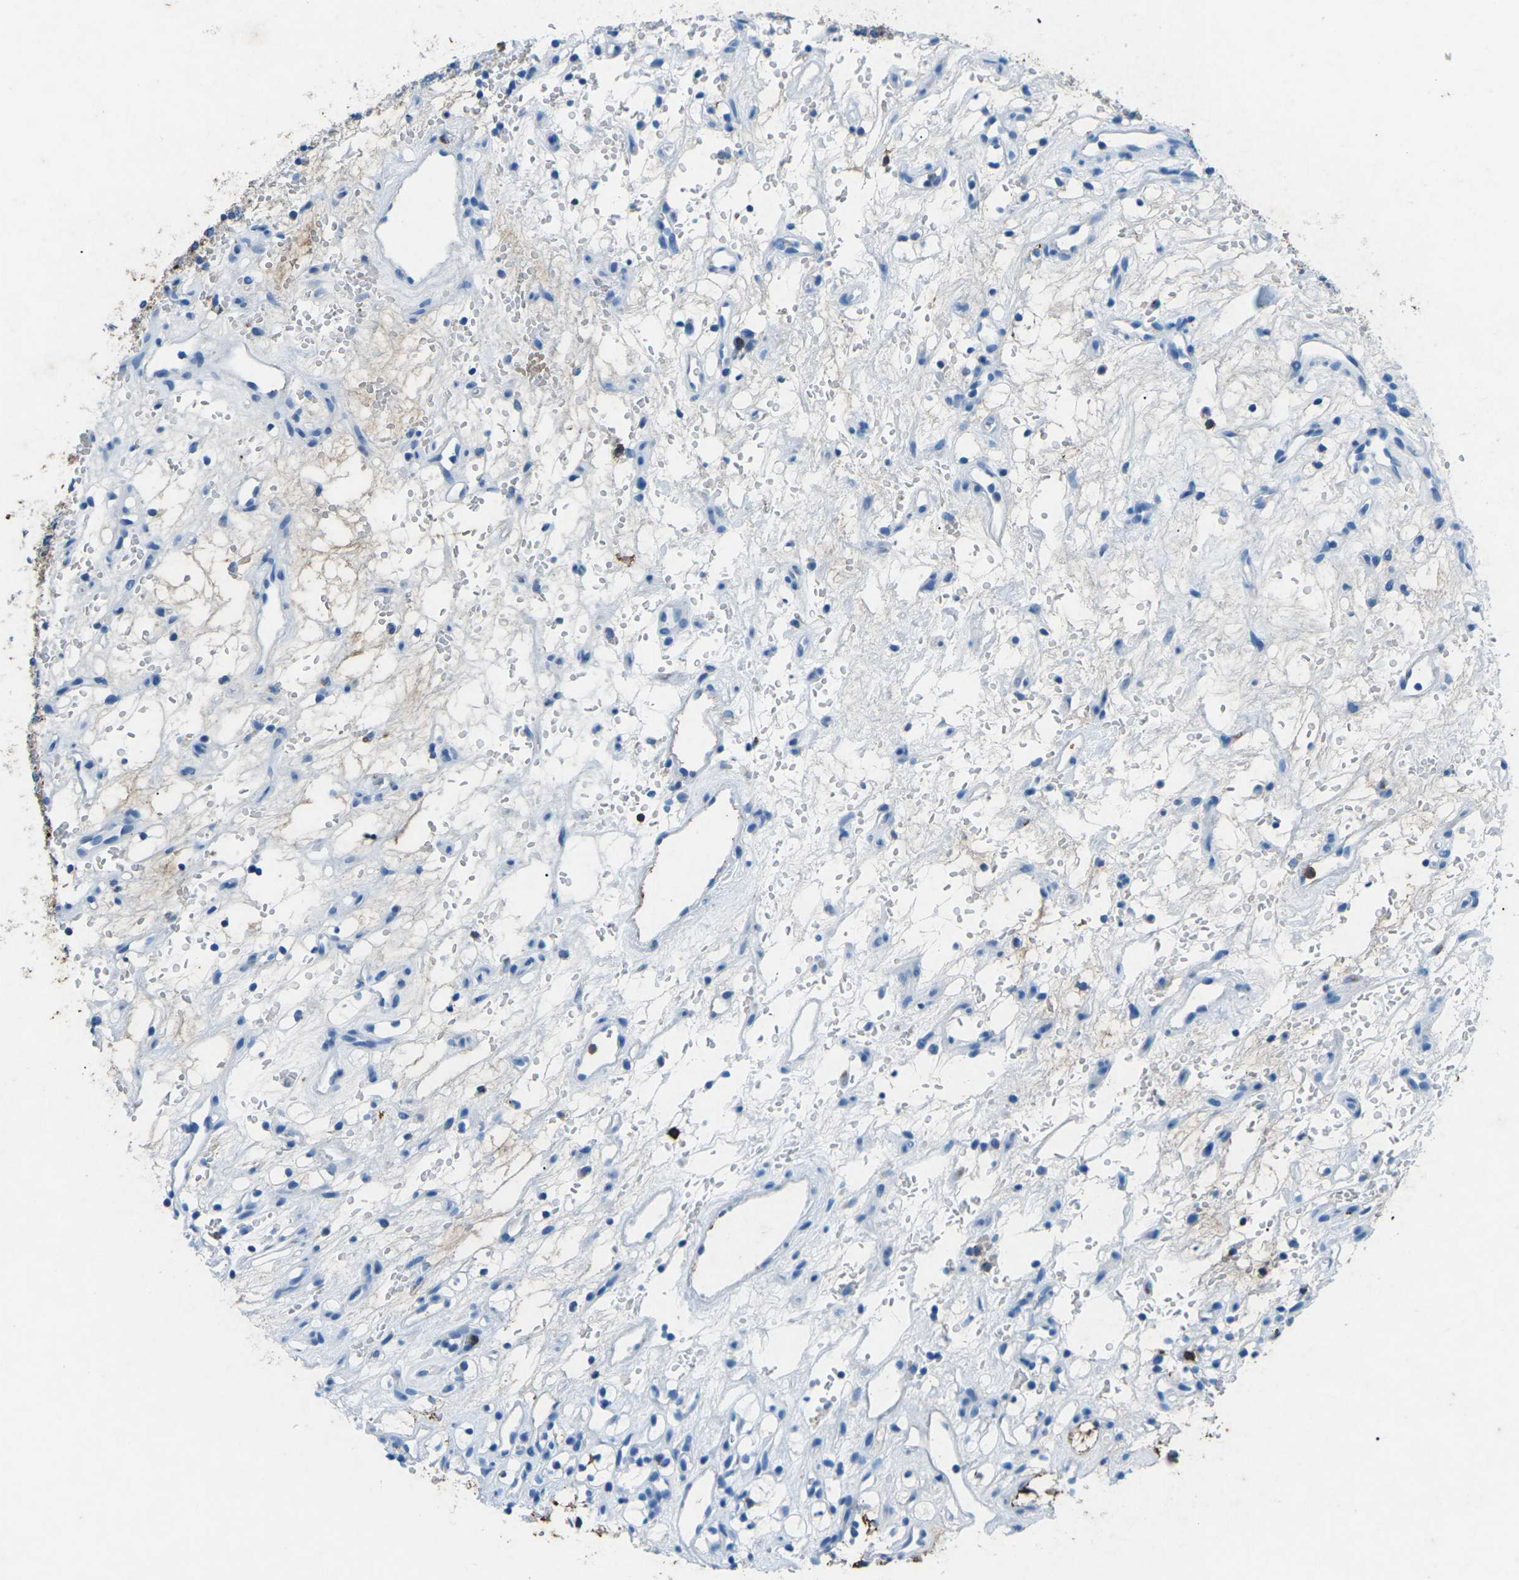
{"staining": {"intensity": "moderate", "quantity": "<25%", "location": "cytoplasmic/membranous"}, "tissue": "renal cancer", "cell_type": "Tumor cells", "image_type": "cancer", "snomed": [{"axis": "morphology", "description": "Adenocarcinoma, NOS"}, {"axis": "topography", "description": "Kidney"}], "caption": "This is a micrograph of immunohistochemistry (IHC) staining of renal cancer (adenocarcinoma), which shows moderate staining in the cytoplasmic/membranous of tumor cells.", "gene": "CTAGE1", "patient": {"sex": "female", "age": 60}}